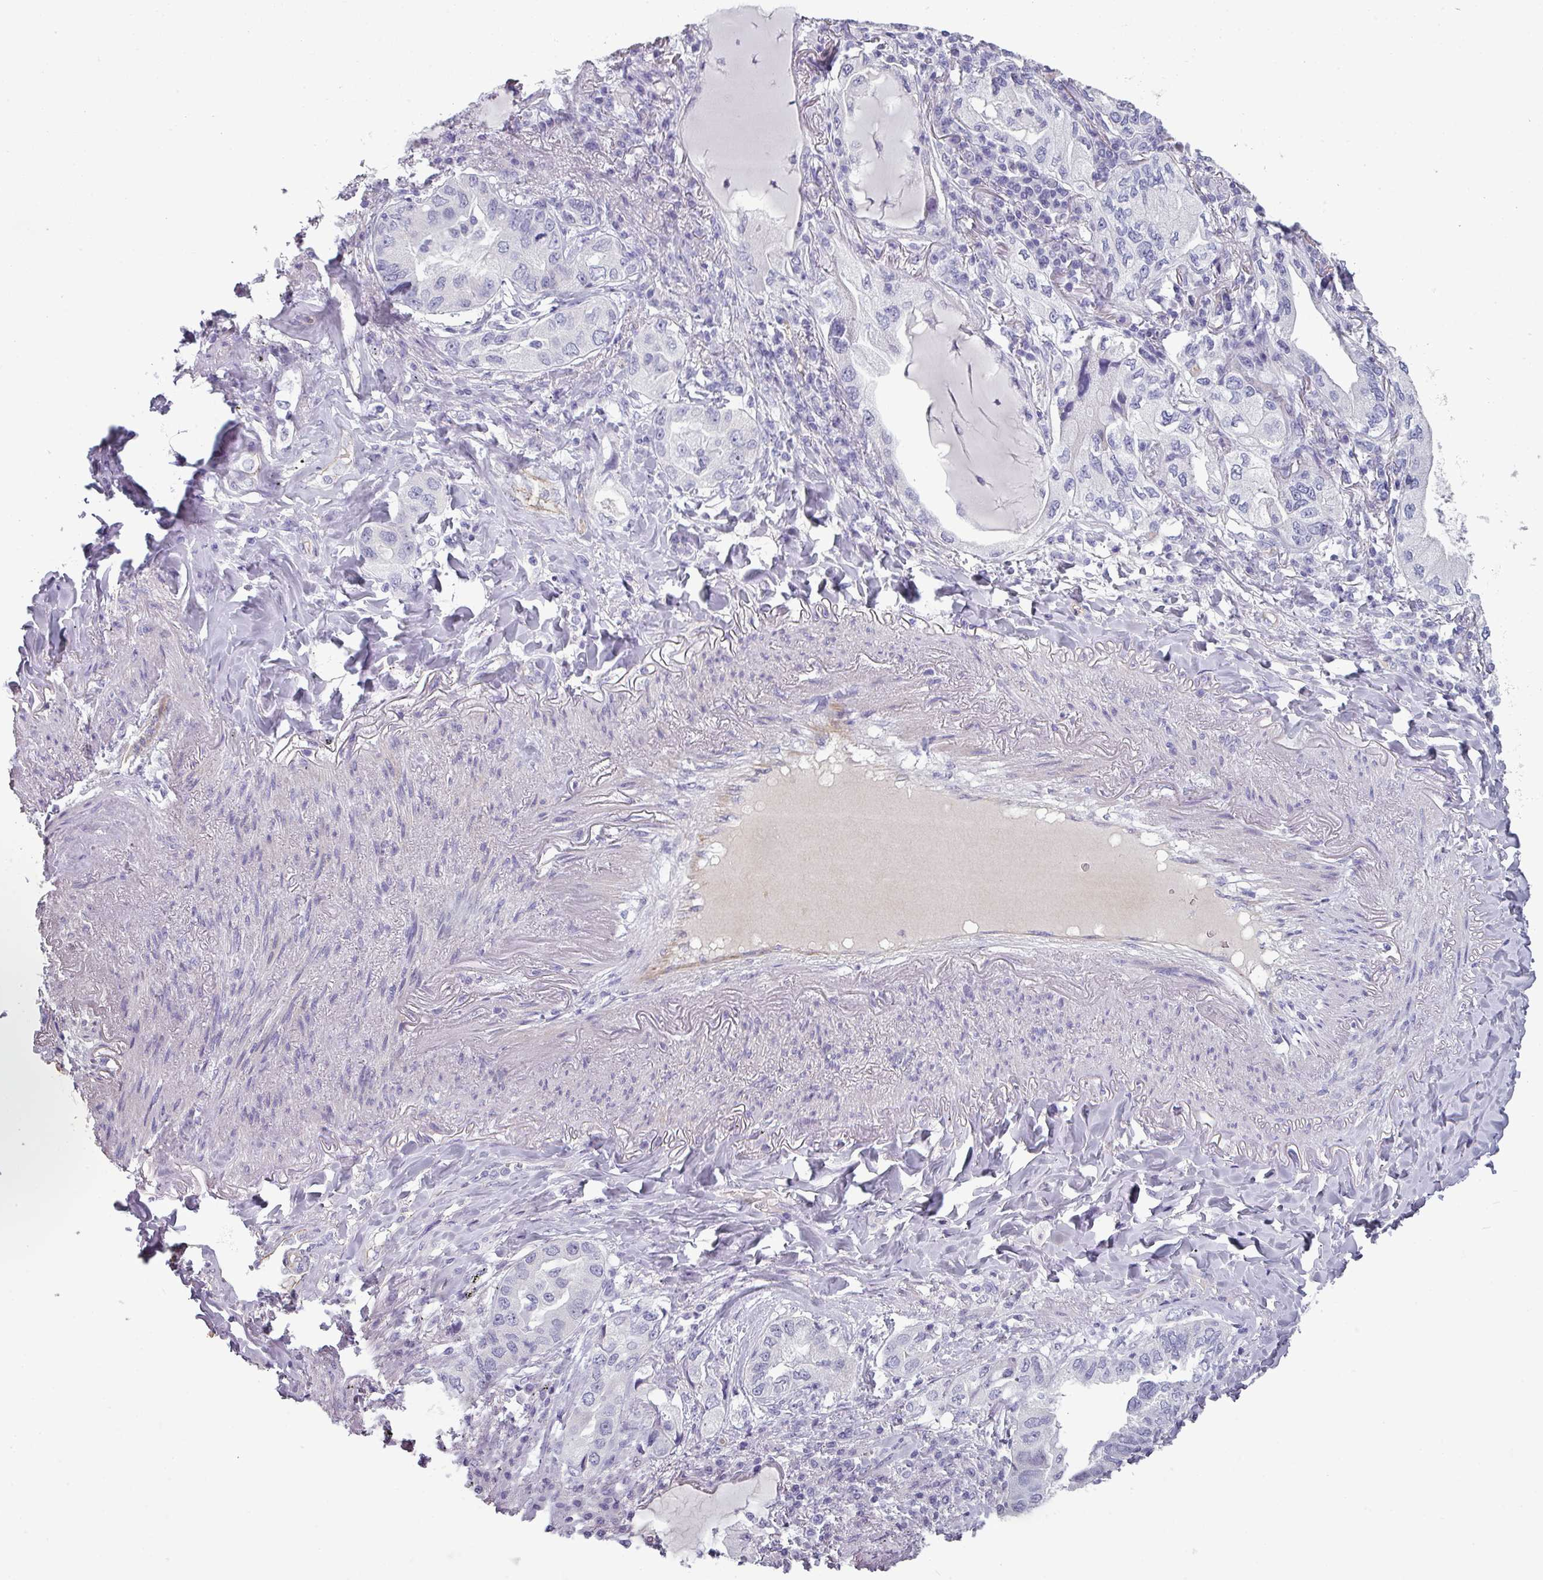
{"staining": {"intensity": "negative", "quantity": "none", "location": "none"}, "tissue": "lung cancer", "cell_type": "Tumor cells", "image_type": "cancer", "snomed": [{"axis": "morphology", "description": "Adenocarcinoma, NOS"}, {"axis": "topography", "description": "Lung"}], "caption": "There is no significant positivity in tumor cells of lung cancer (adenocarcinoma). (Stains: DAB IHC with hematoxylin counter stain, Microscopy: brightfield microscopy at high magnification).", "gene": "AREL1", "patient": {"sex": "female", "age": 69}}